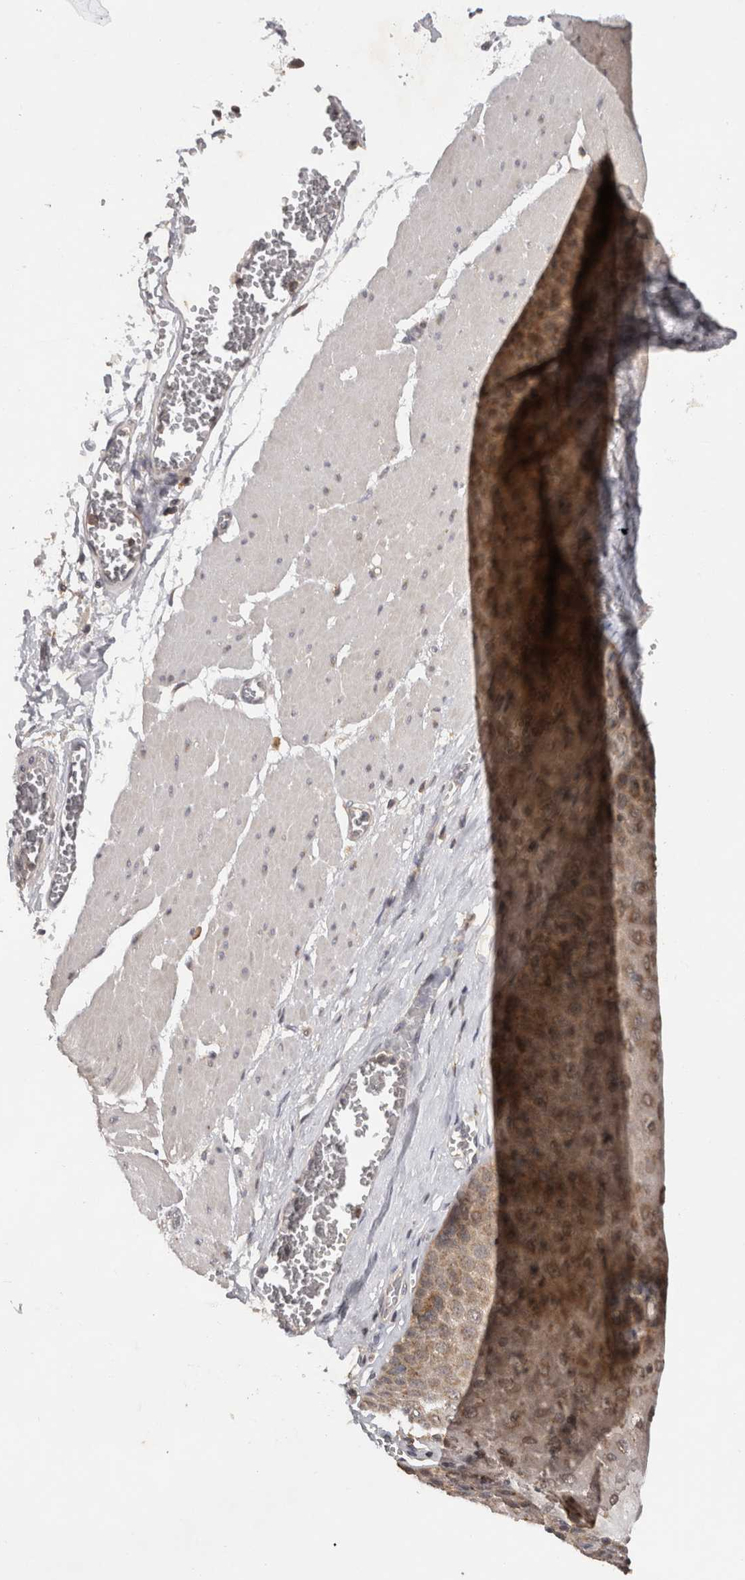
{"staining": {"intensity": "moderate", "quantity": ">75%", "location": "cytoplasmic/membranous"}, "tissue": "esophagus", "cell_type": "Squamous epithelial cells", "image_type": "normal", "snomed": [{"axis": "morphology", "description": "Normal tissue, NOS"}, {"axis": "topography", "description": "Esophagus"}], "caption": "This photomicrograph shows immunohistochemistry staining of unremarkable esophagus, with medium moderate cytoplasmic/membranous expression in approximately >75% of squamous epithelial cells.", "gene": "ACAT2", "patient": {"sex": "male", "age": 60}}